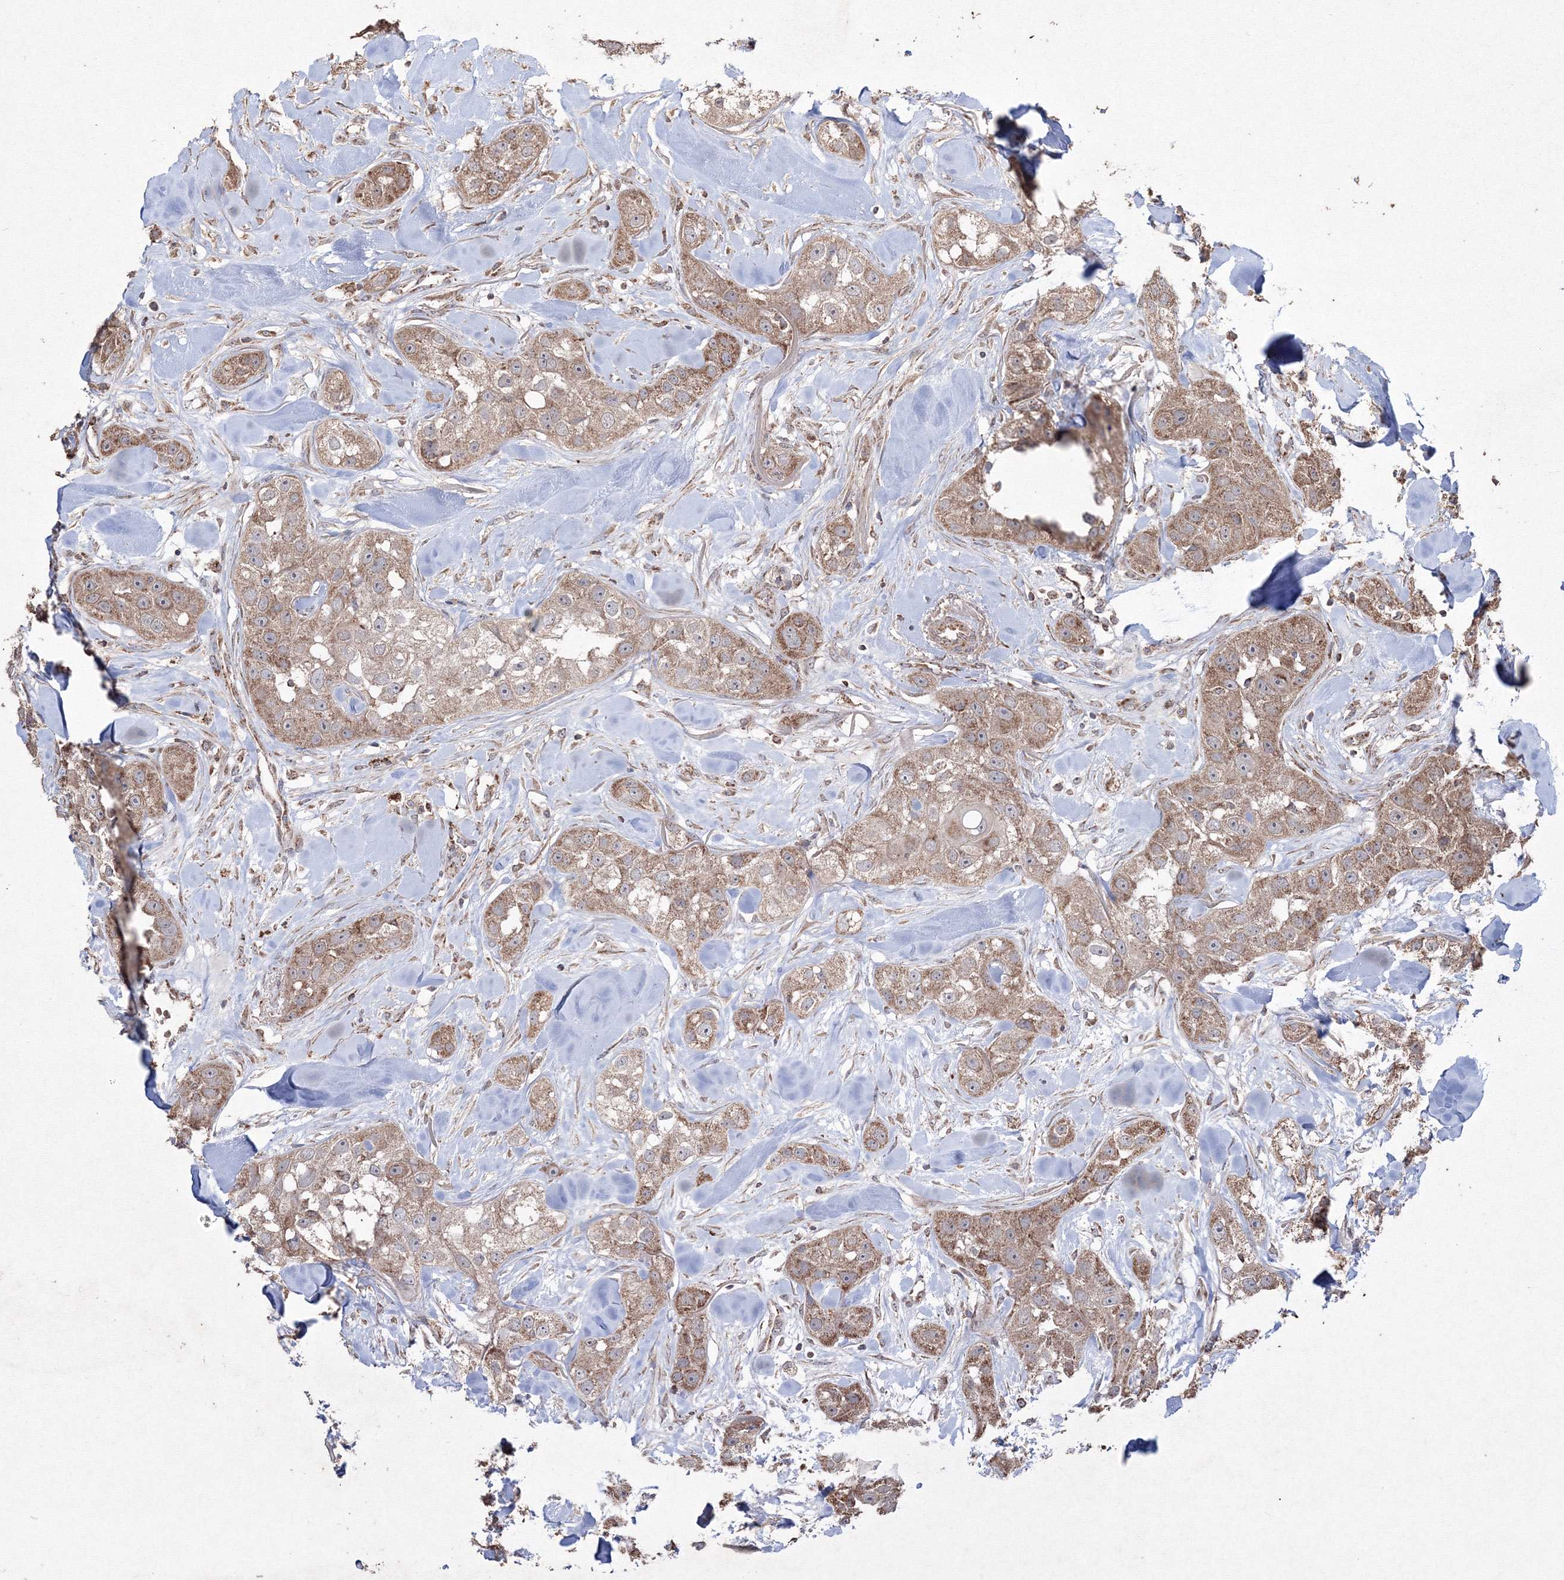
{"staining": {"intensity": "moderate", "quantity": ">75%", "location": "cytoplasmic/membranous"}, "tissue": "head and neck cancer", "cell_type": "Tumor cells", "image_type": "cancer", "snomed": [{"axis": "morphology", "description": "Normal tissue, NOS"}, {"axis": "morphology", "description": "Squamous cell carcinoma, NOS"}, {"axis": "topography", "description": "Skeletal muscle"}, {"axis": "topography", "description": "Head-Neck"}], "caption": "This histopathology image reveals immunohistochemistry (IHC) staining of head and neck cancer, with medium moderate cytoplasmic/membranous positivity in approximately >75% of tumor cells.", "gene": "GRSF1", "patient": {"sex": "male", "age": 51}}